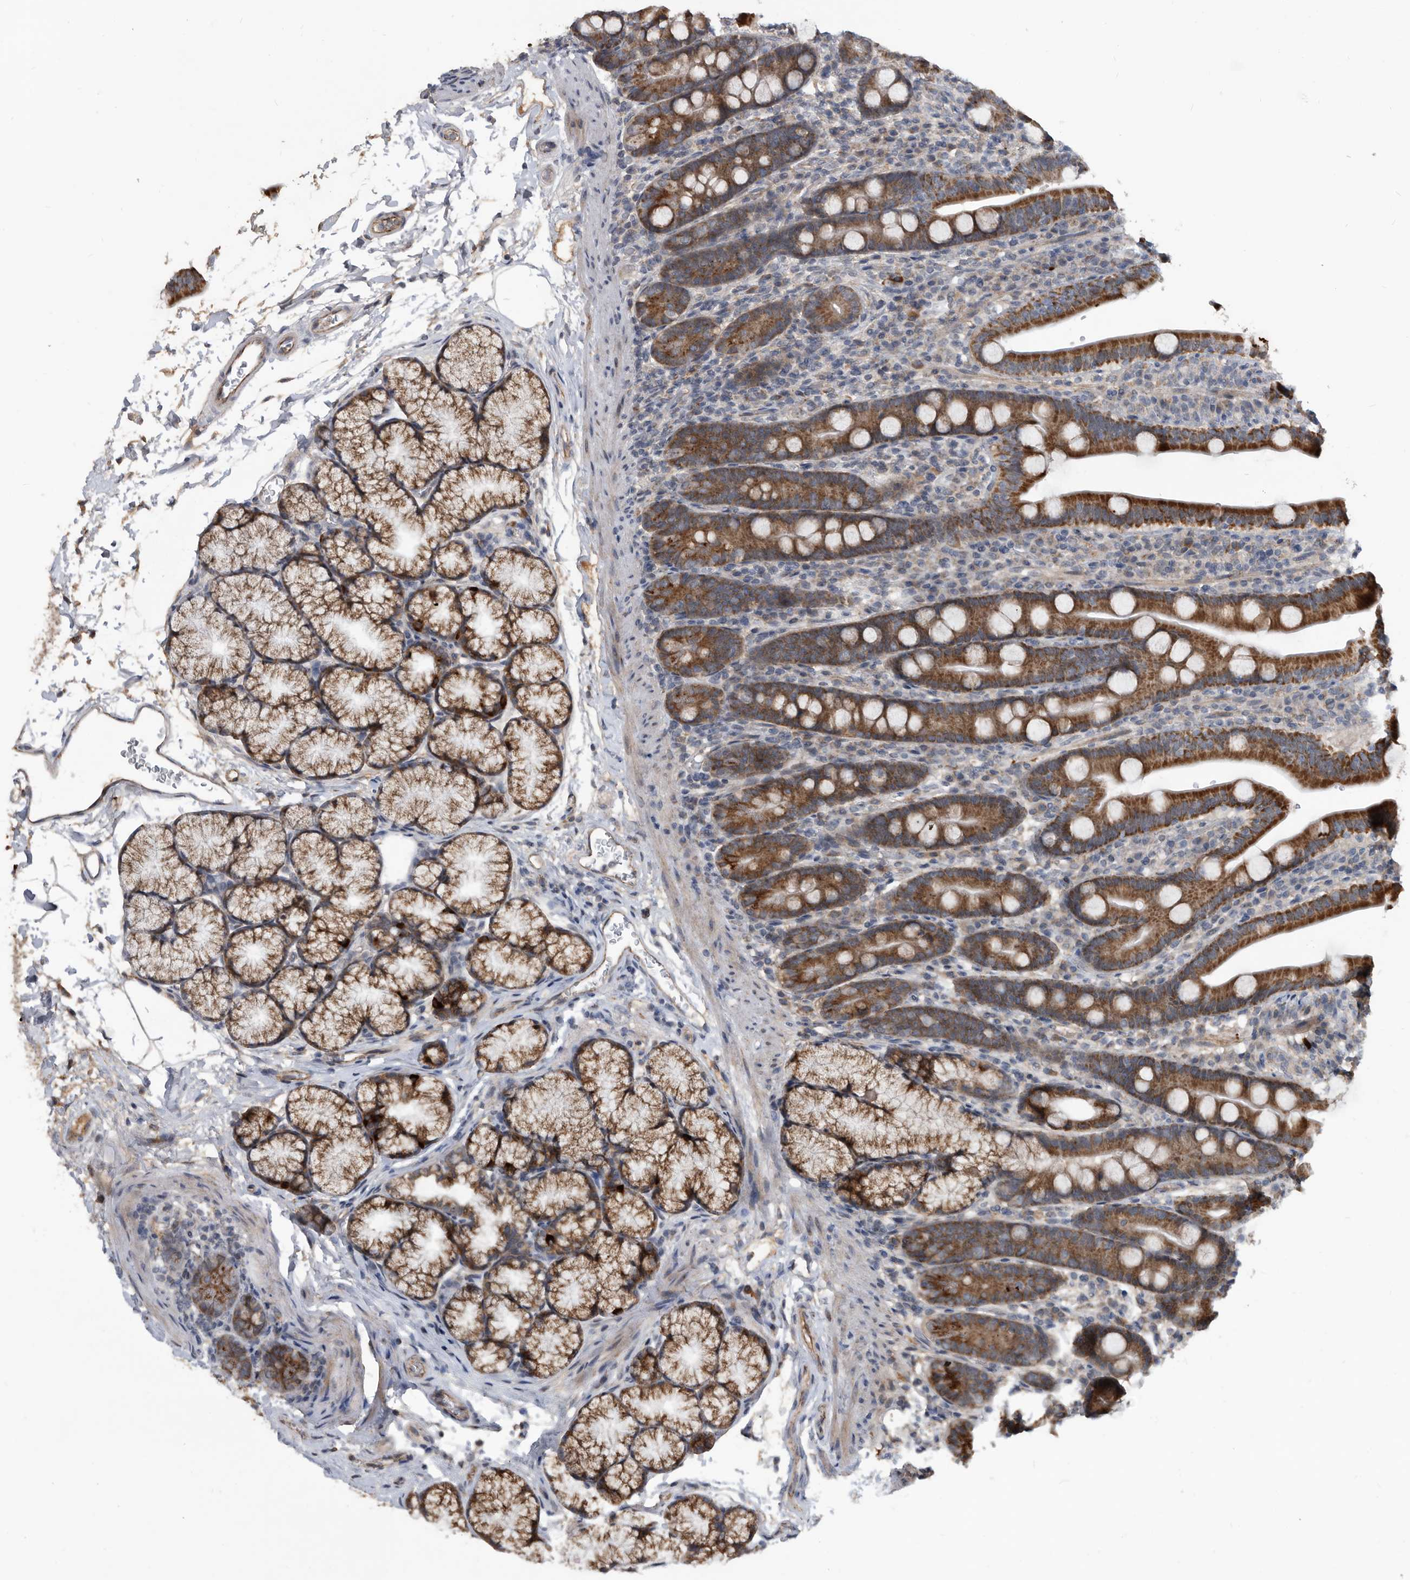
{"staining": {"intensity": "strong", "quantity": ">75%", "location": "cytoplasmic/membranous"}, "tissue": "duodenum", "cell_type": "Glandular cells", "image_type": "normal", "snomed": [{"axis": "morphology", "description": "Normal tissue, NOS"}, {"axis": "topography", "description": "Duodenum"}], "caption": "This image exhibits IHC staining of benign duodenum, with high strong cytoplasmic/membranous positivity in about >75% of glandular cells.", "gene": "PI15", "patient": {"sex": "male", "age": 35}}